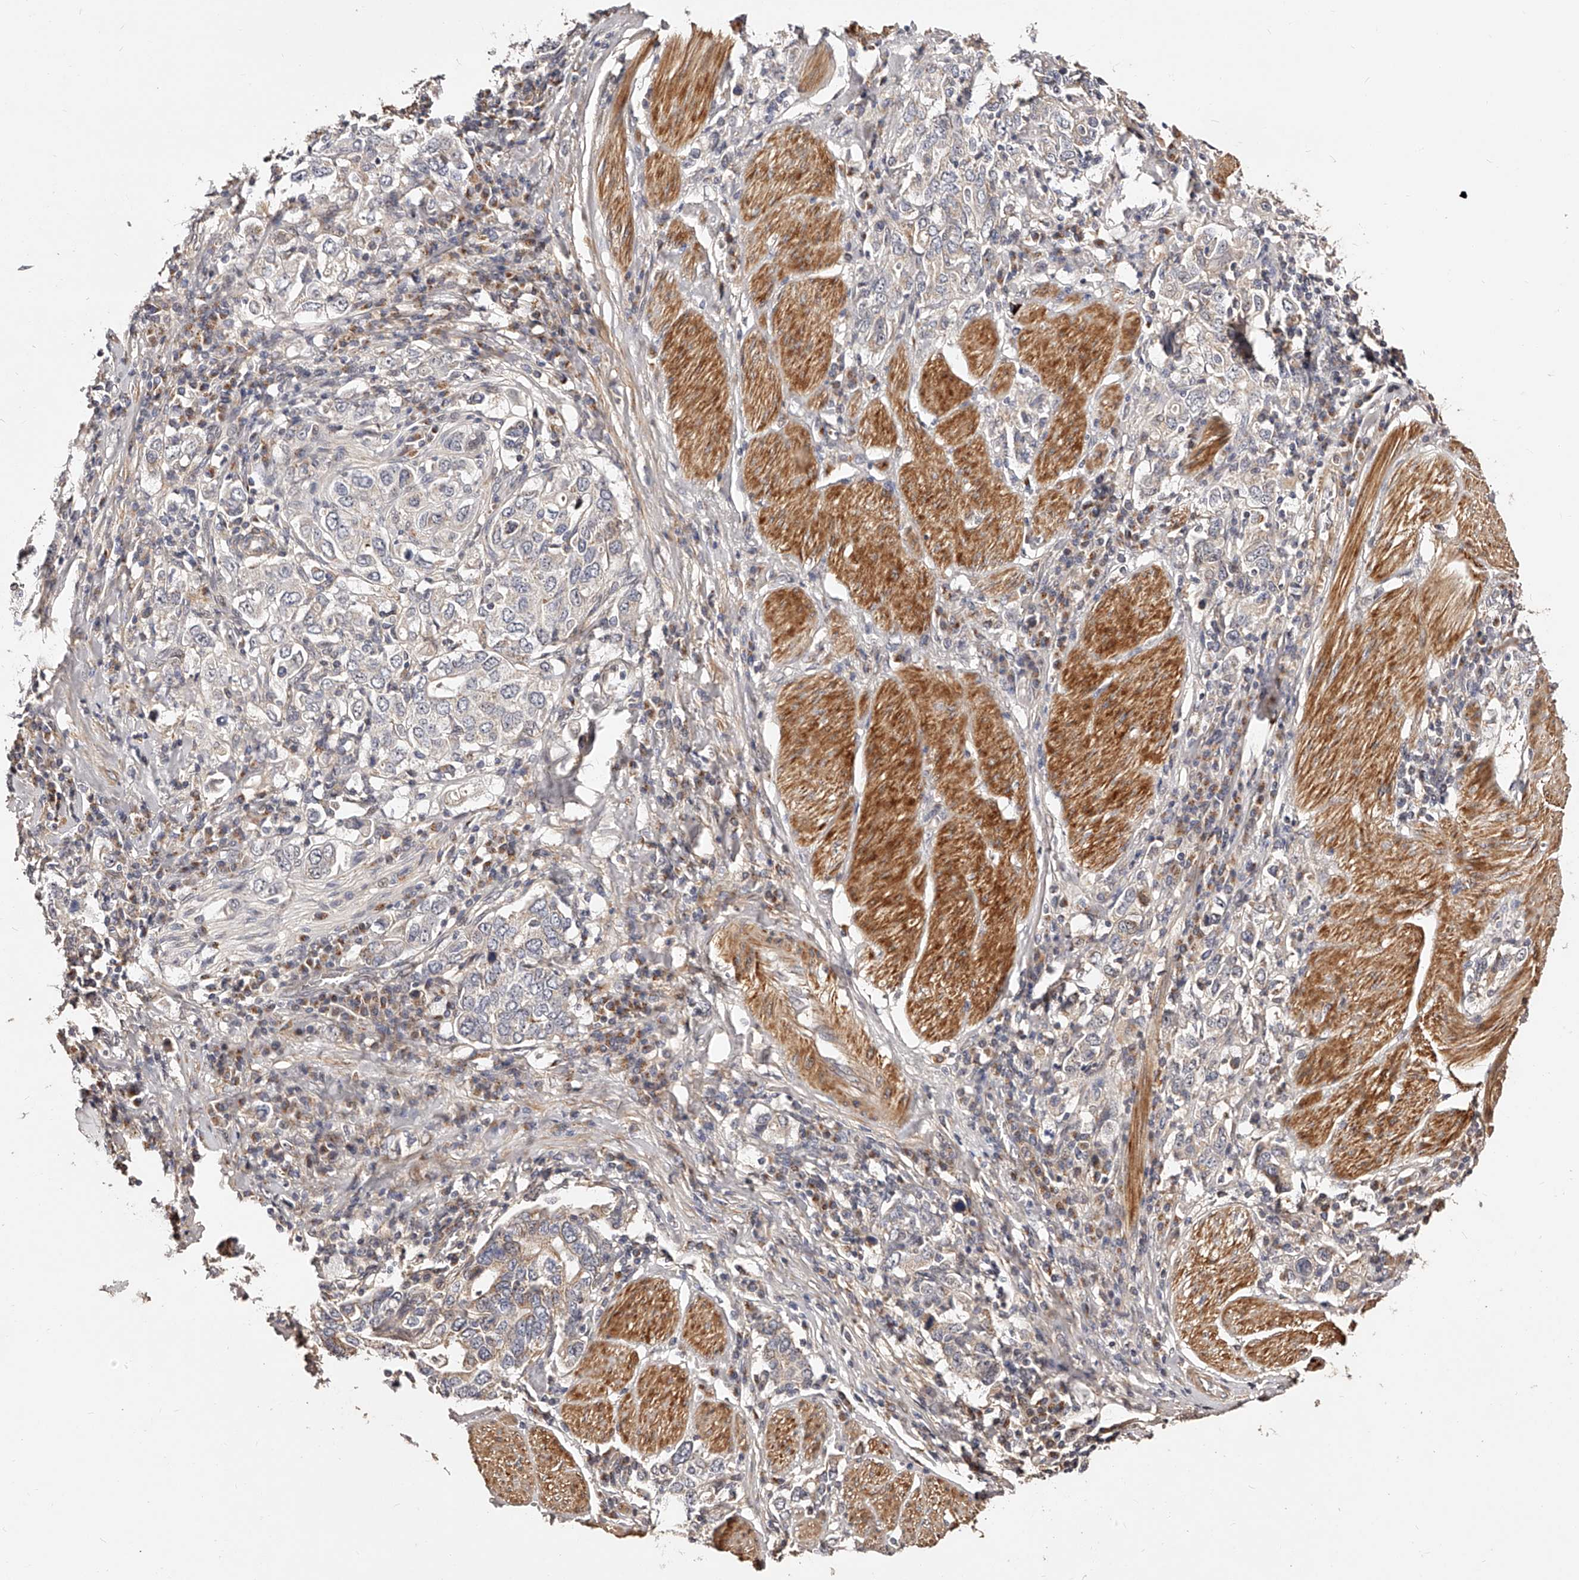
{"staining": {"intensity": "negative", "quantity": "none", "location": "none"}, "tissue": "stomach cancer", "cell_type": "Tumor cells", "image_type": "cancer", "snomed": [{"axis": "morphology", "description": "Adenocarcinoma, NOS"}, {"axis": "topography", "description": "Stomach, upper"}], "caption": "The photomicrograph reveals no staining of tumor cells in adenocarcinoma (stomach).", "gene": "ZNF502", "patient": {"sex": "male", "age": 62}}